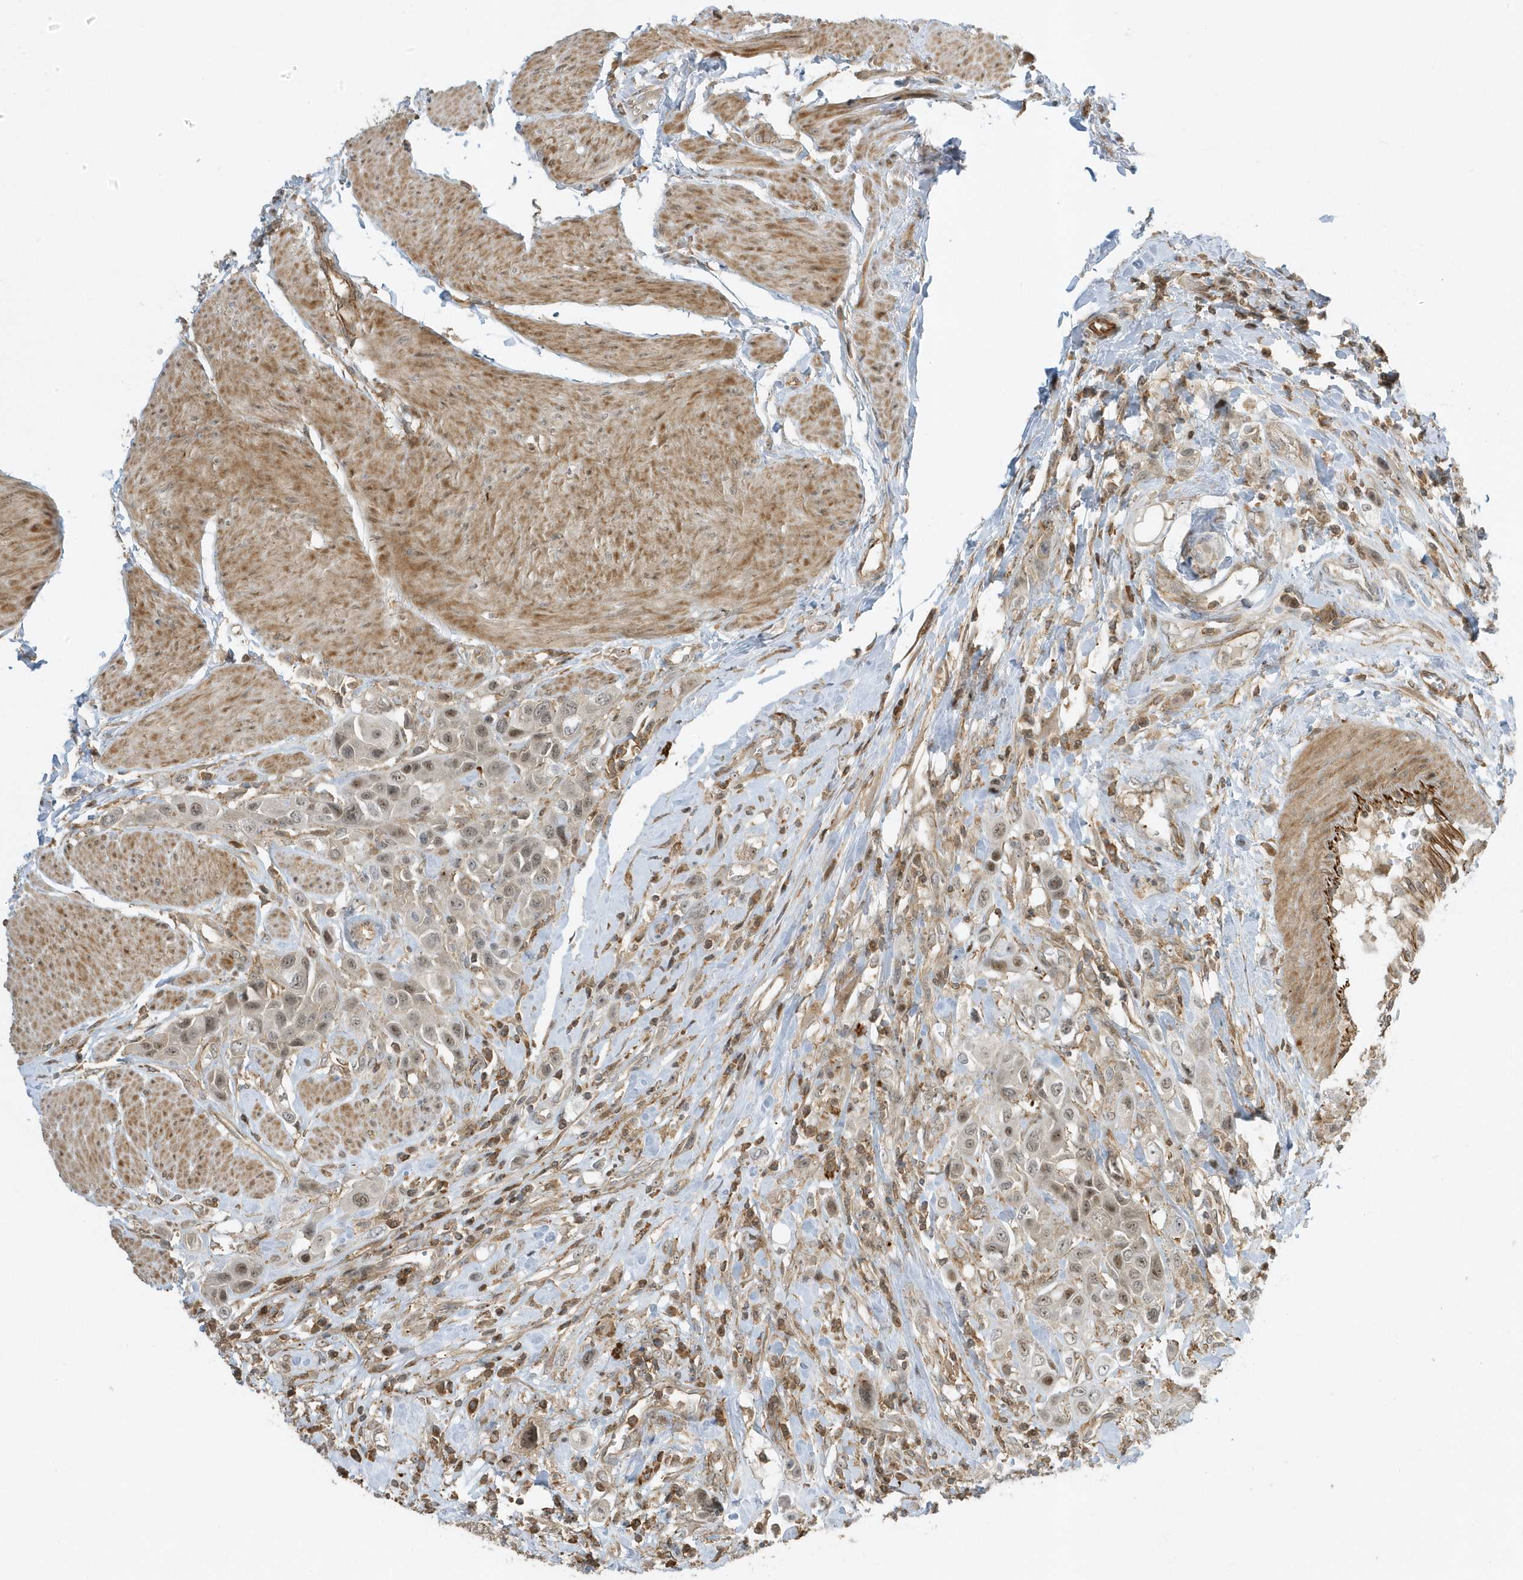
{"staining": {"intensity": "weak", "quantity": ">75%", "location": "nuclear"}, "tissue": "urothelial cancer", "cell_type": "Tumor cells", "image_type": "cancer", "snomed": [{"axis": "morphology", "description": "Urothelial carcinoma, High grade"}, {"axis": "topography", "description": "Urinary bladder"}], "caption": "Protein staining by immunohistochemistry shows weak nuclear expression in about >75% of tumor cells in urothelial carcinoma (high-grade). The protein of interest is shown in brown color, while the nuclei are stained blue.", "gene": "ZBTB8A", "patient": {"sex": "male", "age": 50}}